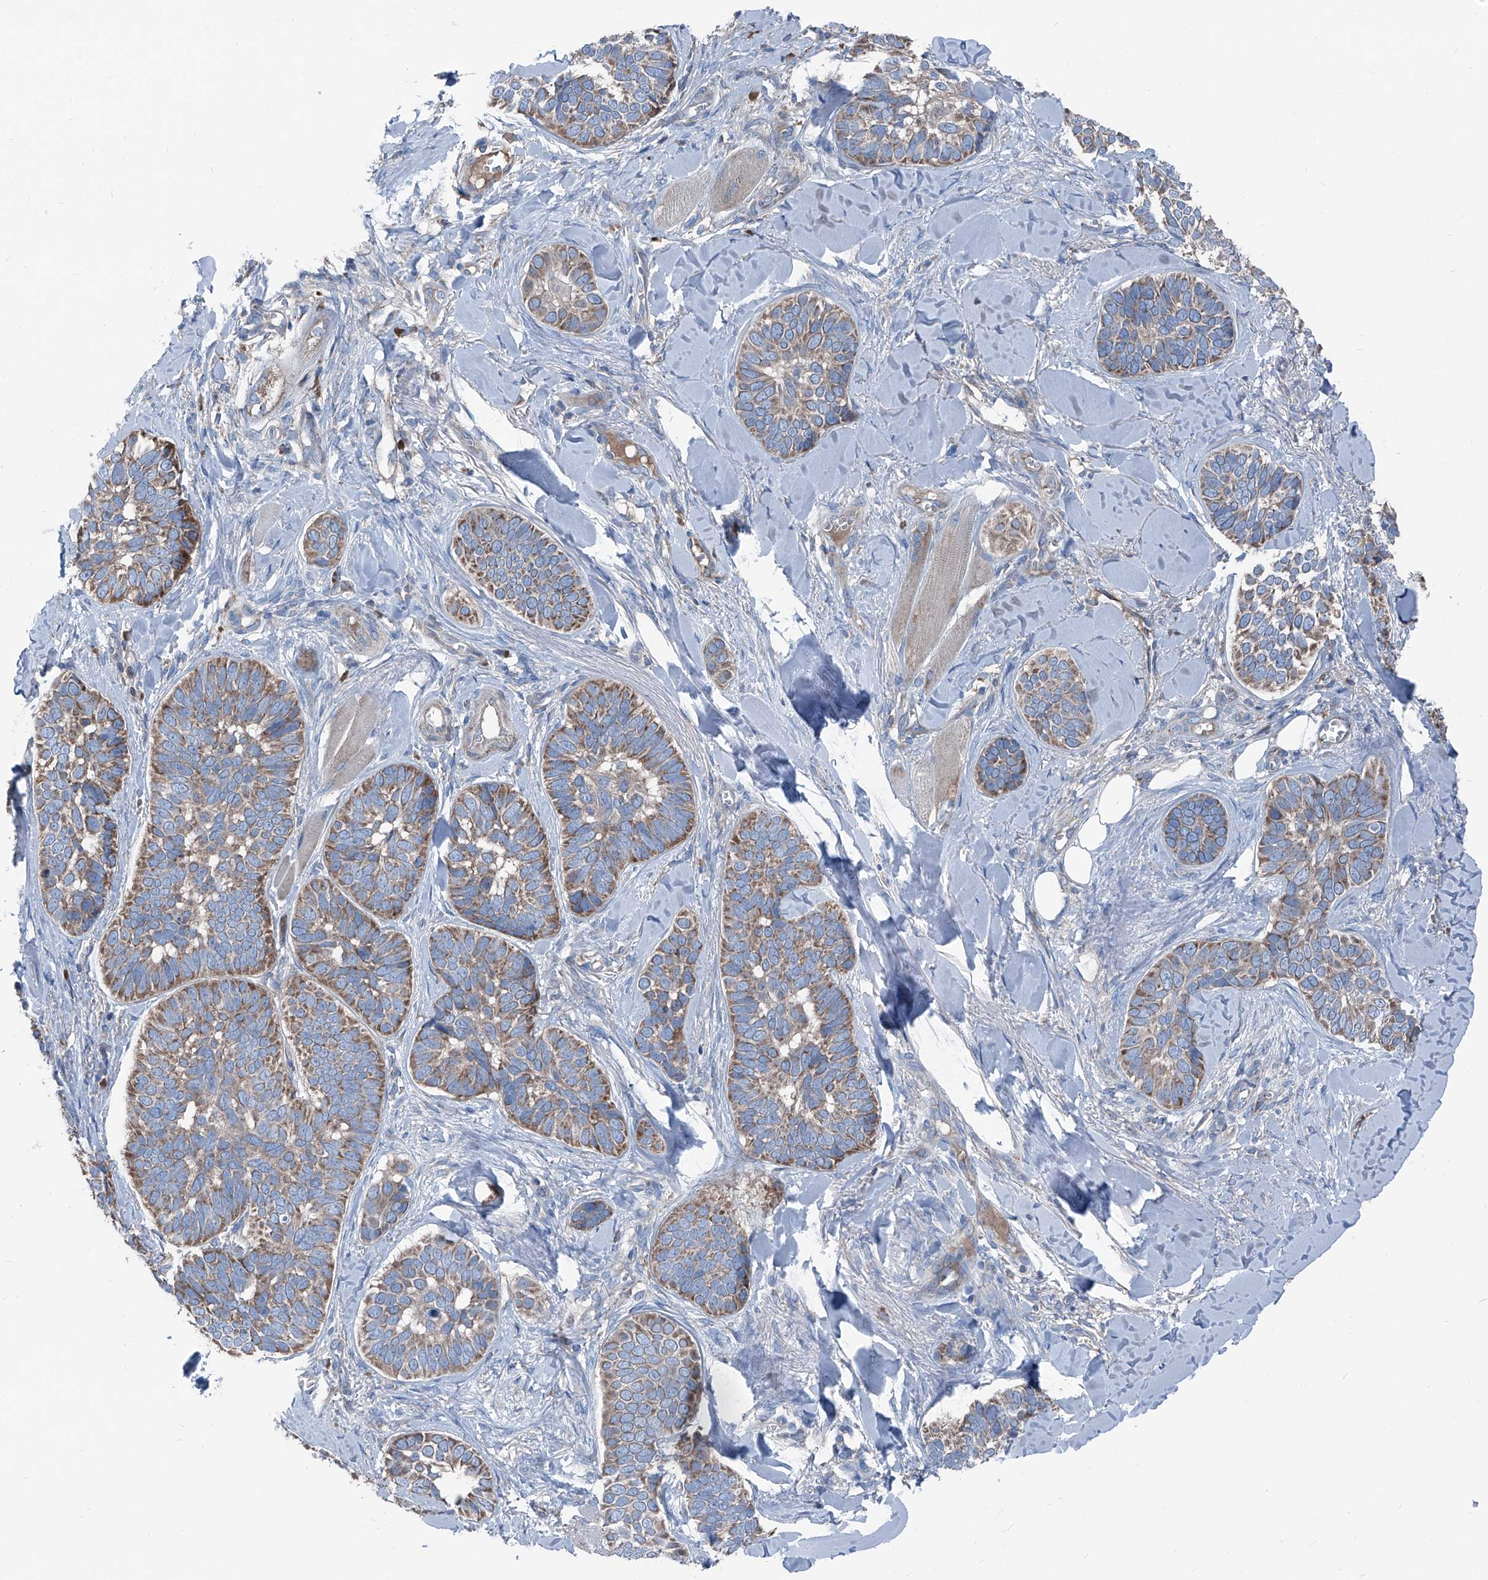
{"staining": {"intensity": "moderate", "quantity": ">75%", "location": "cytoplasmic/membranous"}, "tissue": "skin cancer", "cell_type": "Tumor cells", "image_type": "cancer", "snomed": [{"axis": "morphology", "description": "Basal cell carcinoma"}, {"axis": "topography", "description": "Skin"}], "caption": "The immunohistochemical stain highlights moderate cytoplasmic/membranous positivity in tumor cells of skin cancer tissue. (Brightfield microscopy of DAB IHC at high magnification).", "gene": "GPAT3", "patient": {"sex": "male", "age": 62}}